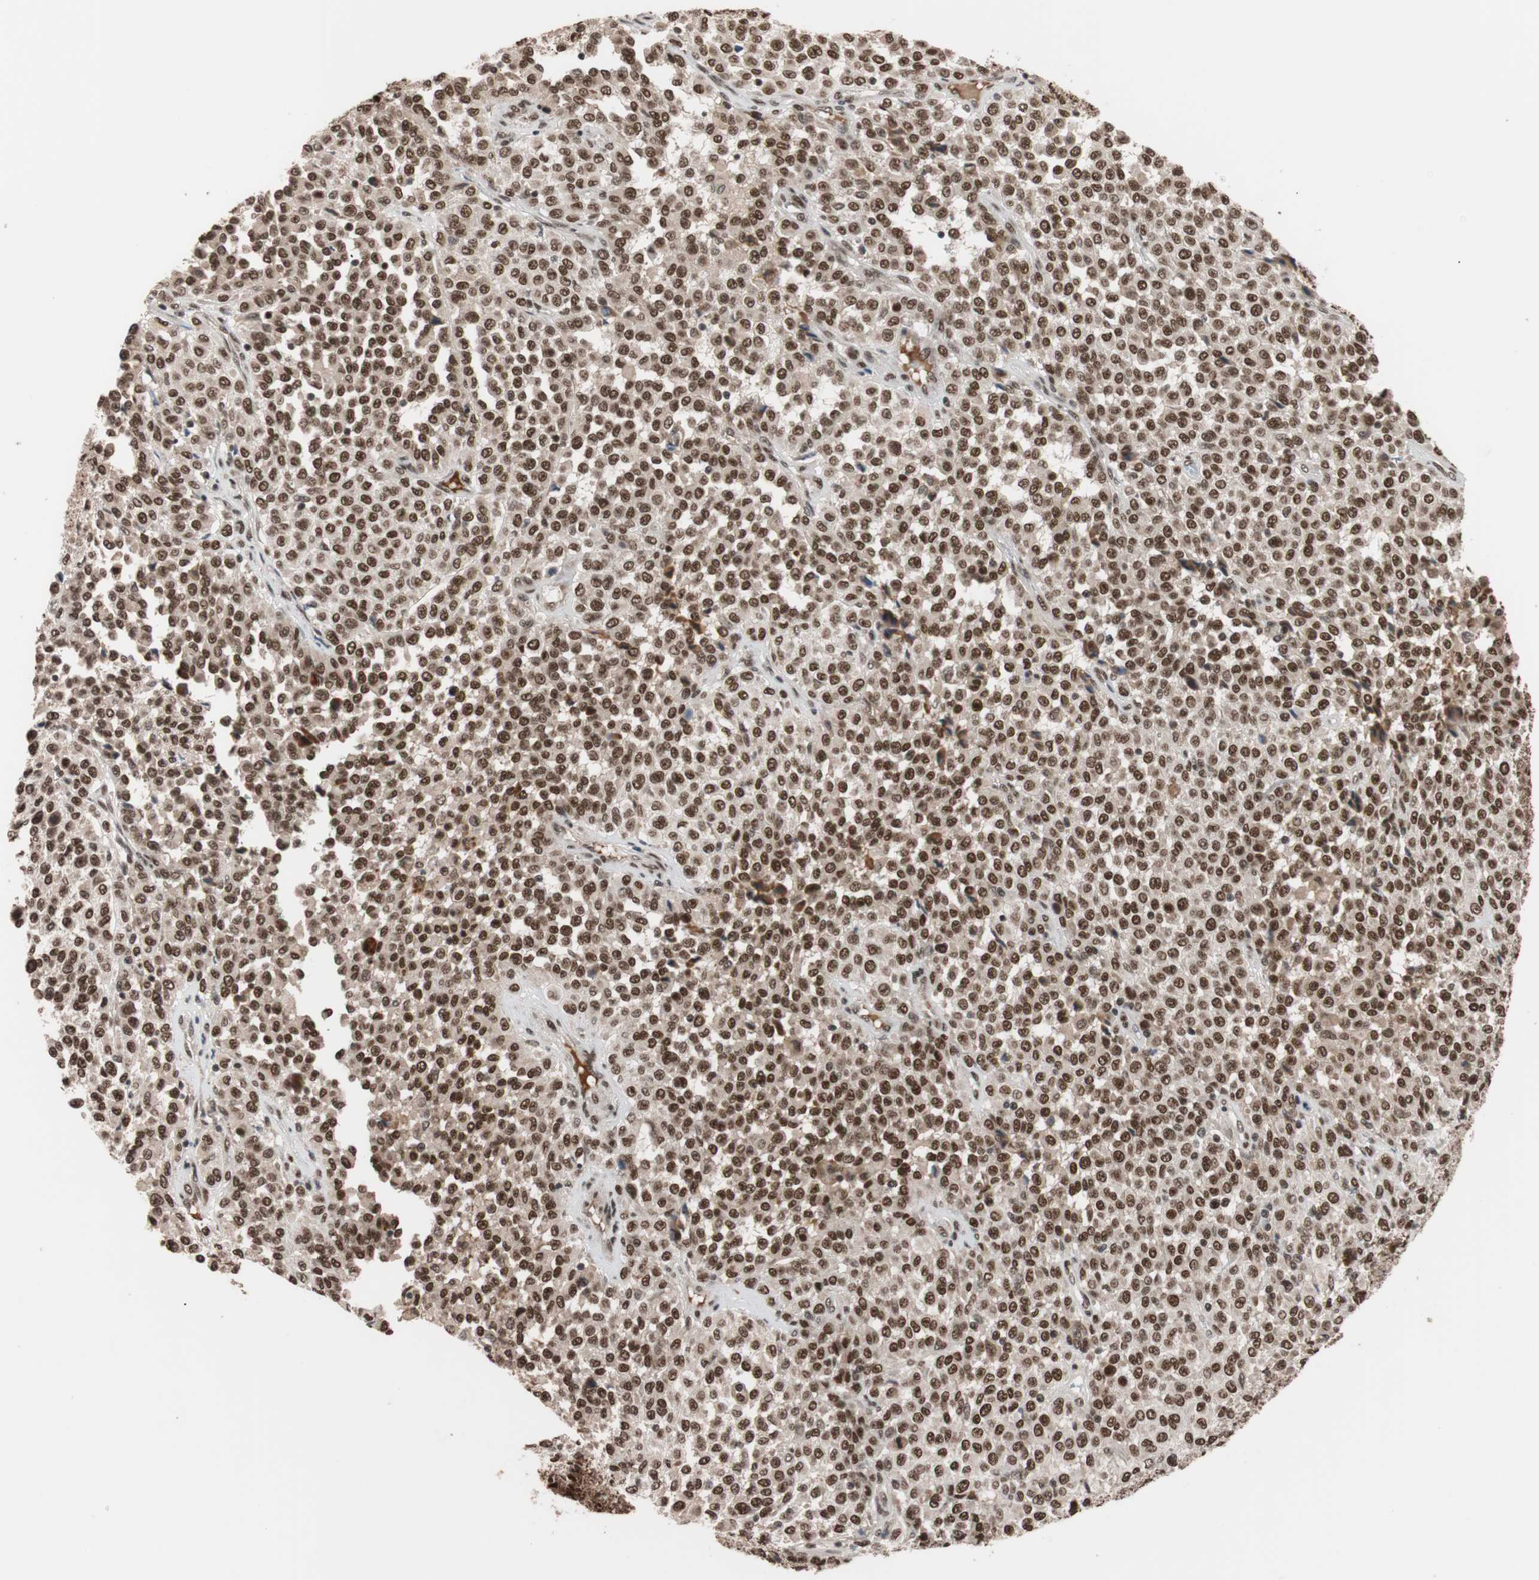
{"staining": {"intensity": "strong", "quantity": ">75%", "location": "nuclear"}, "tissue": "melanoma", "cell_type": "Tumor cells", "image_type": "cancer", "snomed": [{"axis": "morphology", "description": "Malignant melanoma, Metastatic site"}, {"axis": "topography", "description": "Pancreas"}], "caption": "Immunohistochemical staining of human malignant melanoma (metastatic site) displays high levels of strong nuclear positivity in about >75% of tumor cells.", "gene": "CHAMP1", "patient": {"sex": "female", "age": 30}}